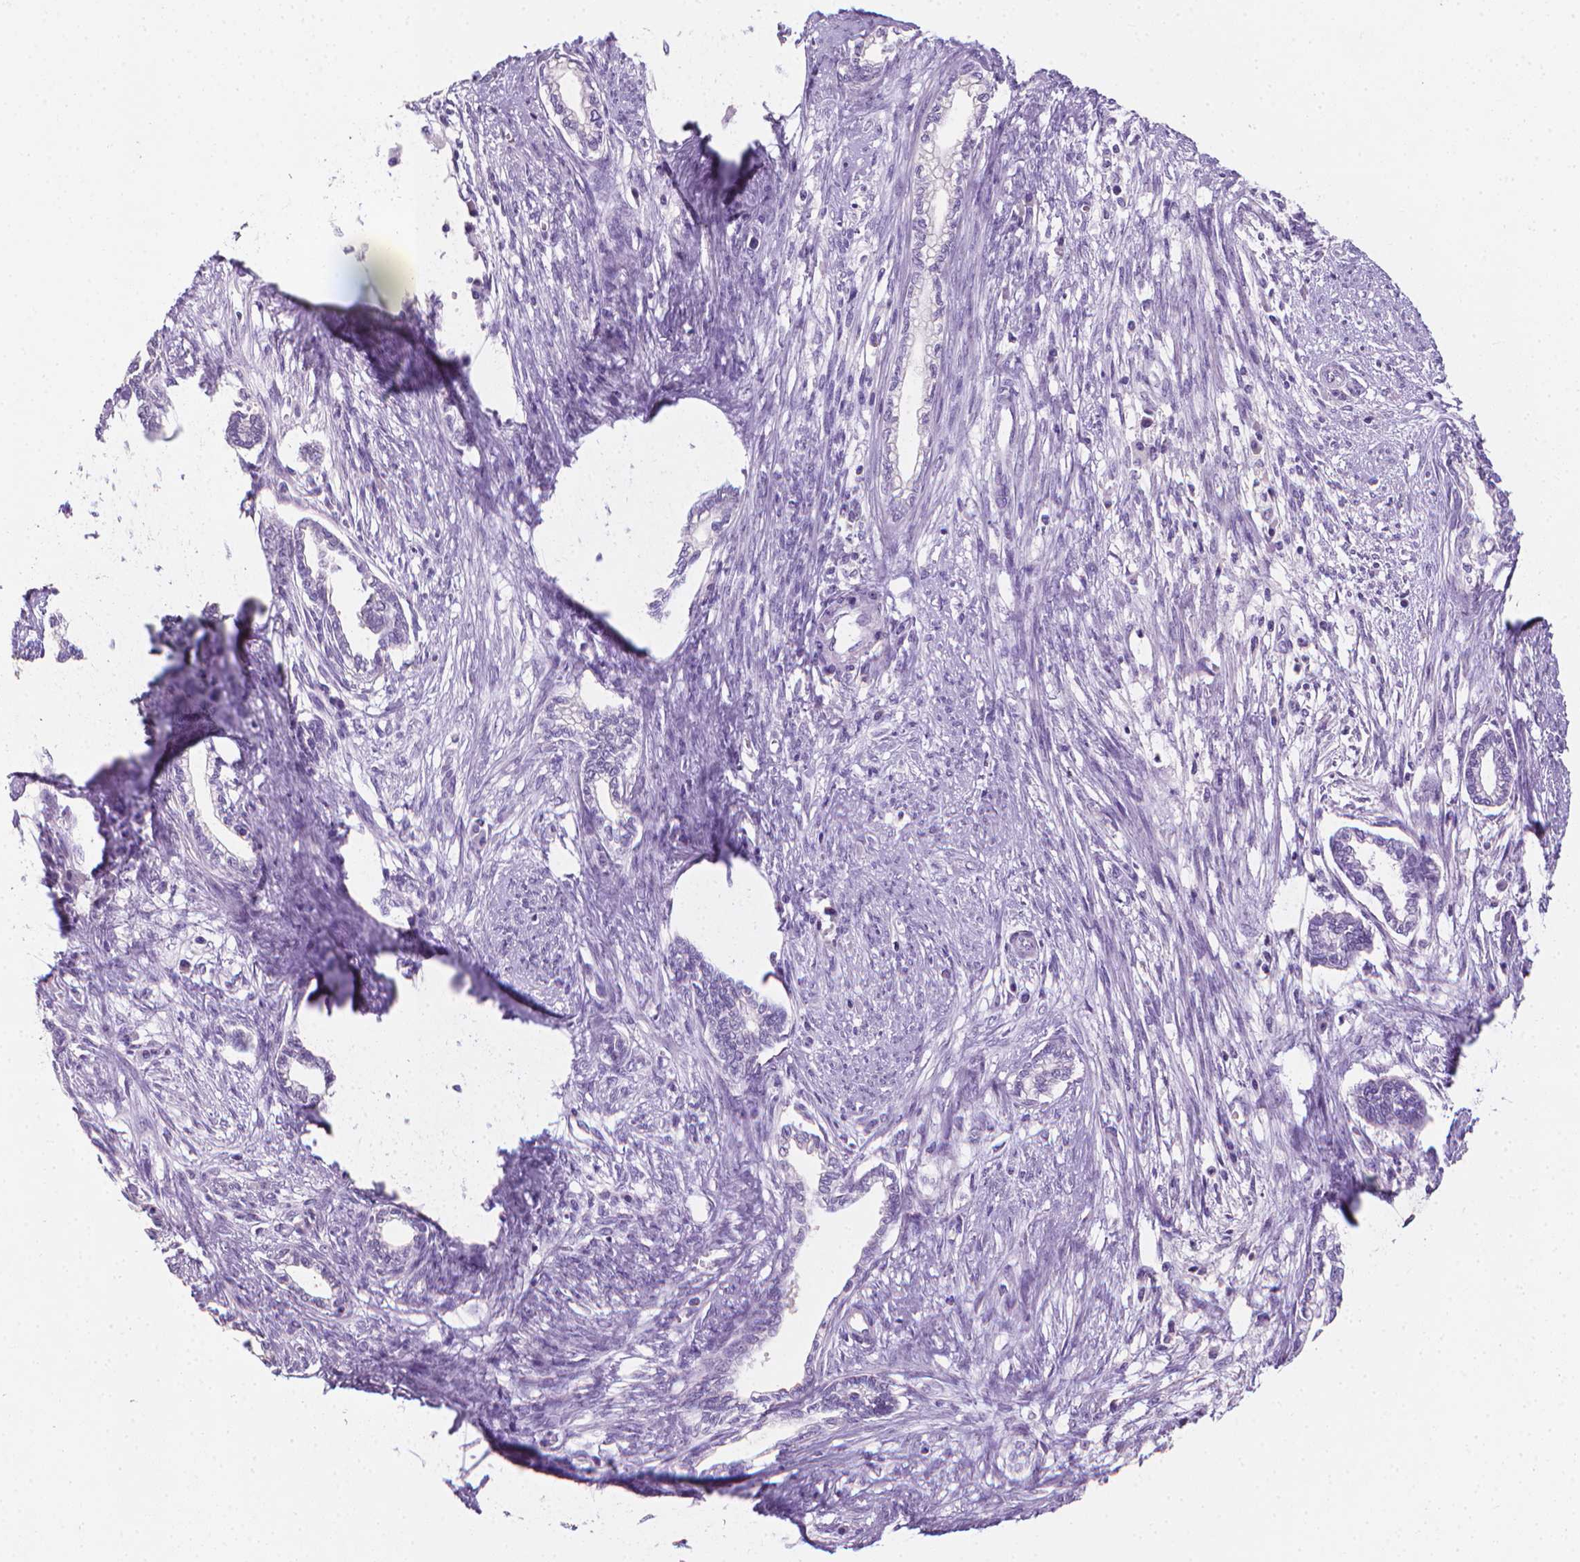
{"staining": {"intensity": "negative", "quantity": "none", "location": "none"}, "tissue": "cervical cancer", "cell_type": "Tumor cells", "image_type": "cancer", "snomed": [{"axis": "morphology", "description": "Adenocarcinoma, NOS"}, {"axis": "topography", "description": "Cervix"}], "caption": "Tumor cells are negative for protein expression in human cervical adenocarcinoma. (DAB (3,3'-diaminobenzidine) immunohistochemistry visualized using brightfield microscopy, high magnification).", "gene": "XPNPEP2", "patient": {"sex": "female", "age": 62}}